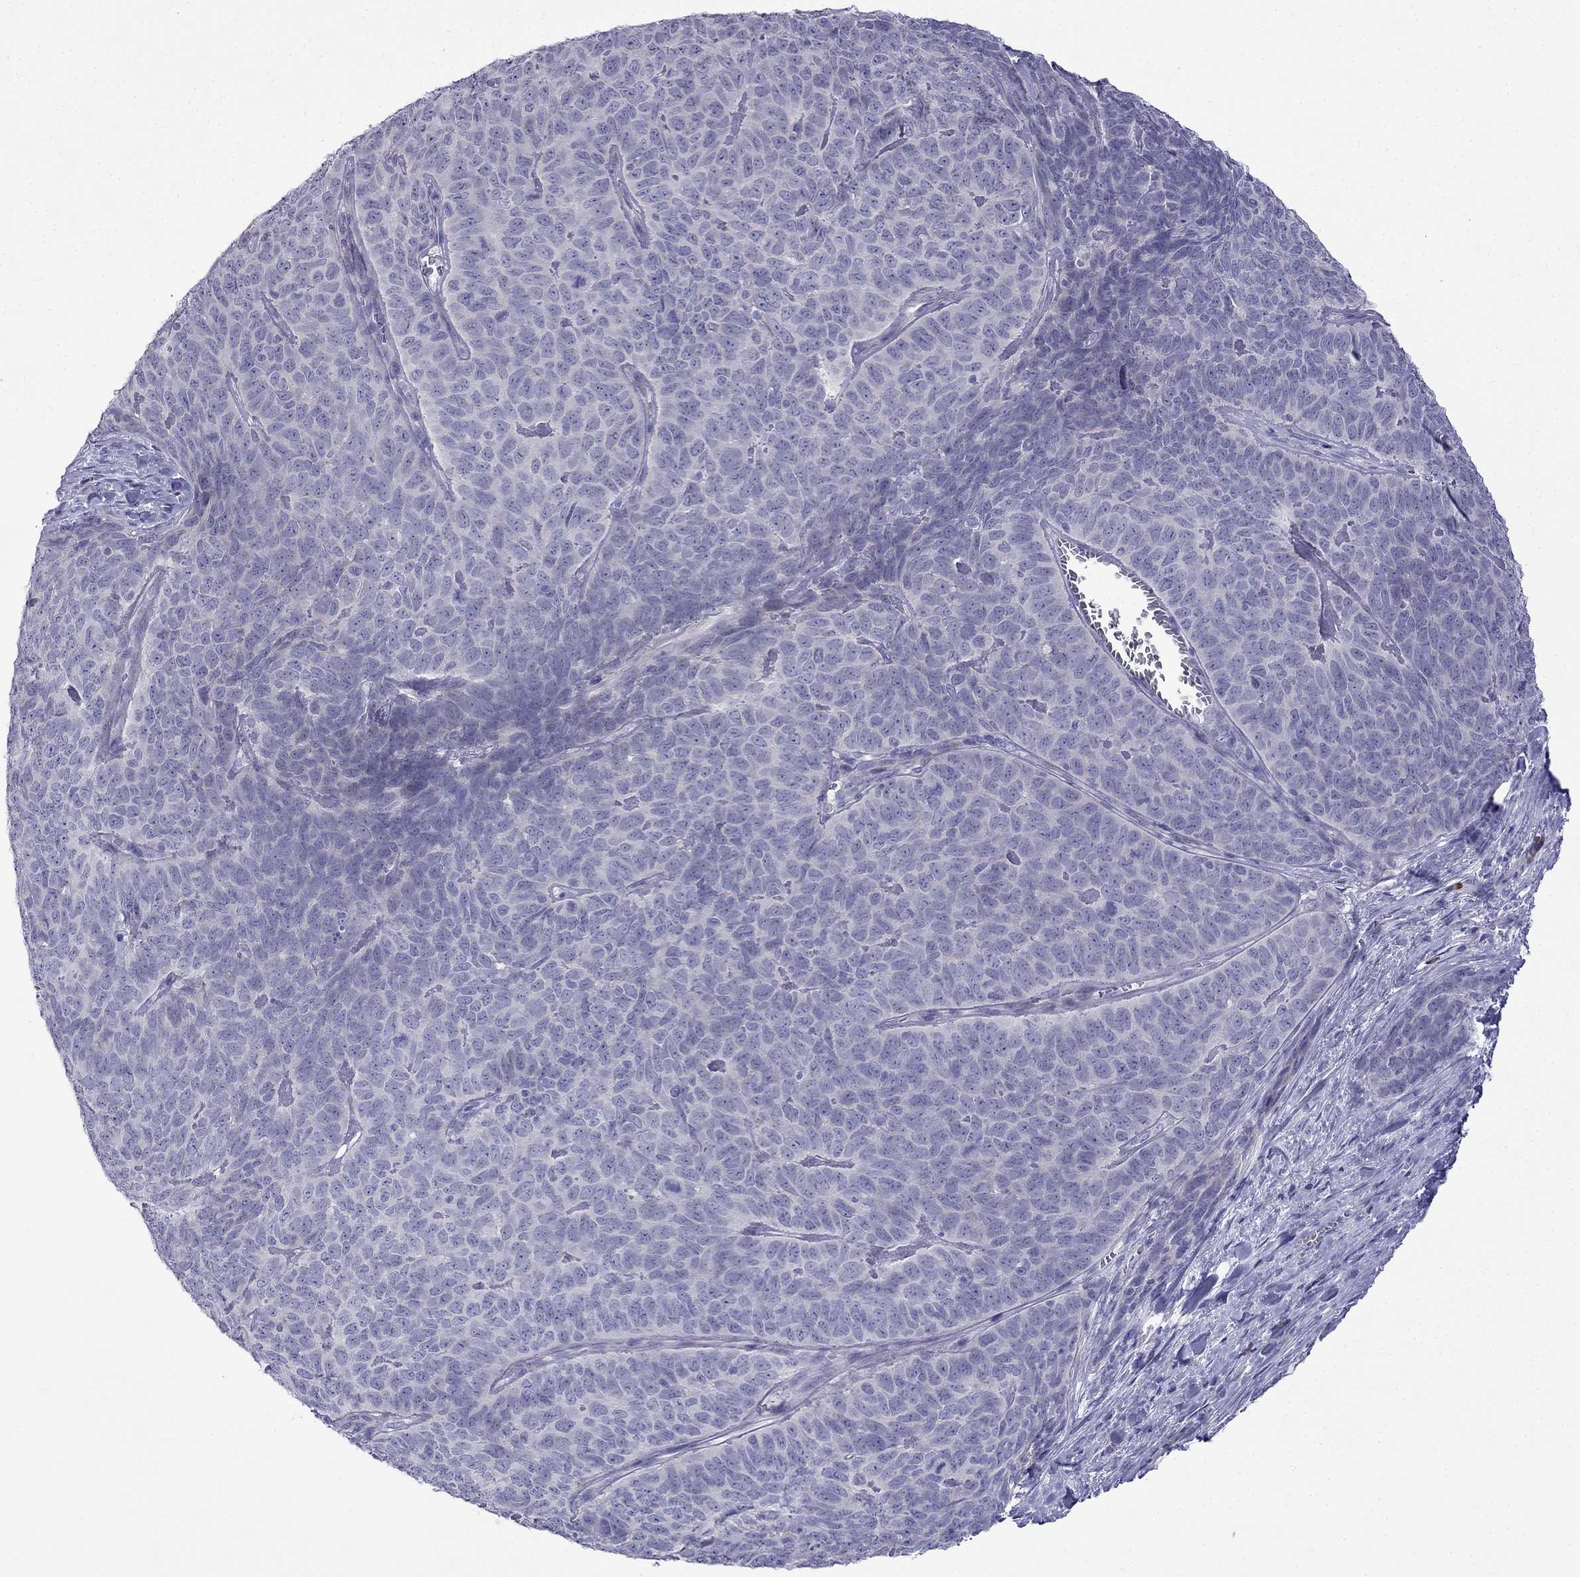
{"staining": {"intensity": "negative", "quantity": "none", "location": "none"}, "tissue": "skin cancer", "cell_type": "Tumor cells", "image_type": "cancer", "snomed": [{"axis": "morphology", "description": "Squamous cell carcinoma, NOS"}, {"axis": "topography", "description": "Skin"}, {"axis": "topography", "description": "Anal"}], "caption": "The immunohistochemistry (IHC) micrograph has no significant expression in tumor cells of skin squamous cell carcinoma tissue.", "gene": "PATE1", "patient": {"sex": "female", "age": 51}}